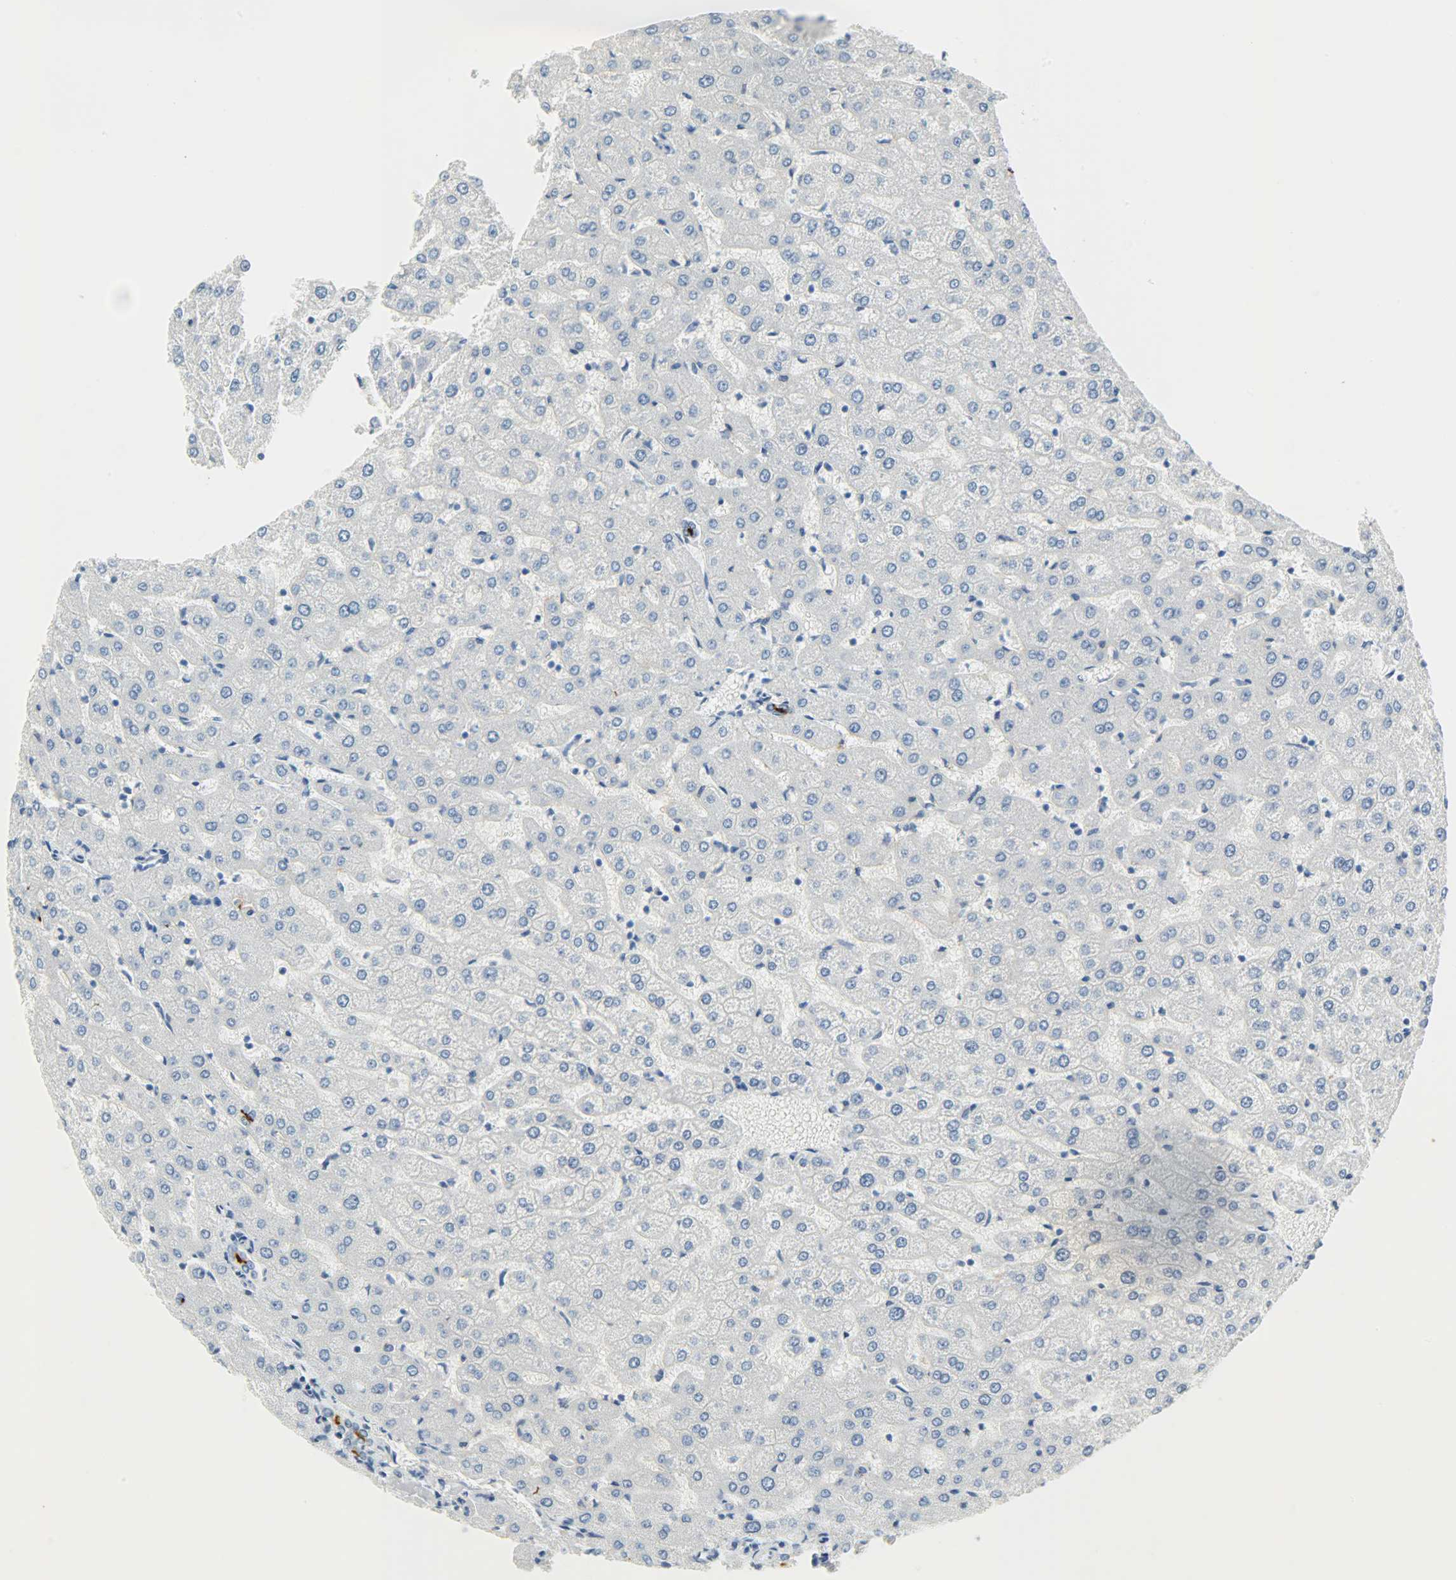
{"staining": {"intensity": "strong", "quantity": "25%-75%", "location": "cytoplasmic/membranous"}, "tissue": "liver", "cell_type": "Cholangiocytes", "image_type": "normal", "snomed": [{"axis": "morphology", "description": "Normal tissue, NOS"}, {"axis": "morphology", "description": "Fibrosis, NOS"}, {"axis": "topography", "description": "Liver"}], "caption": "Protein expression analysis of unremarkable human liver reveals strong cytoplasmic/membranous expression in approximately 25%-75% of cholangiocytes. (DAB = brown stain, brightfield microscopy at high magnification).", "gene": "PROM1", "patient": {"sex": "female", "age": 29}}